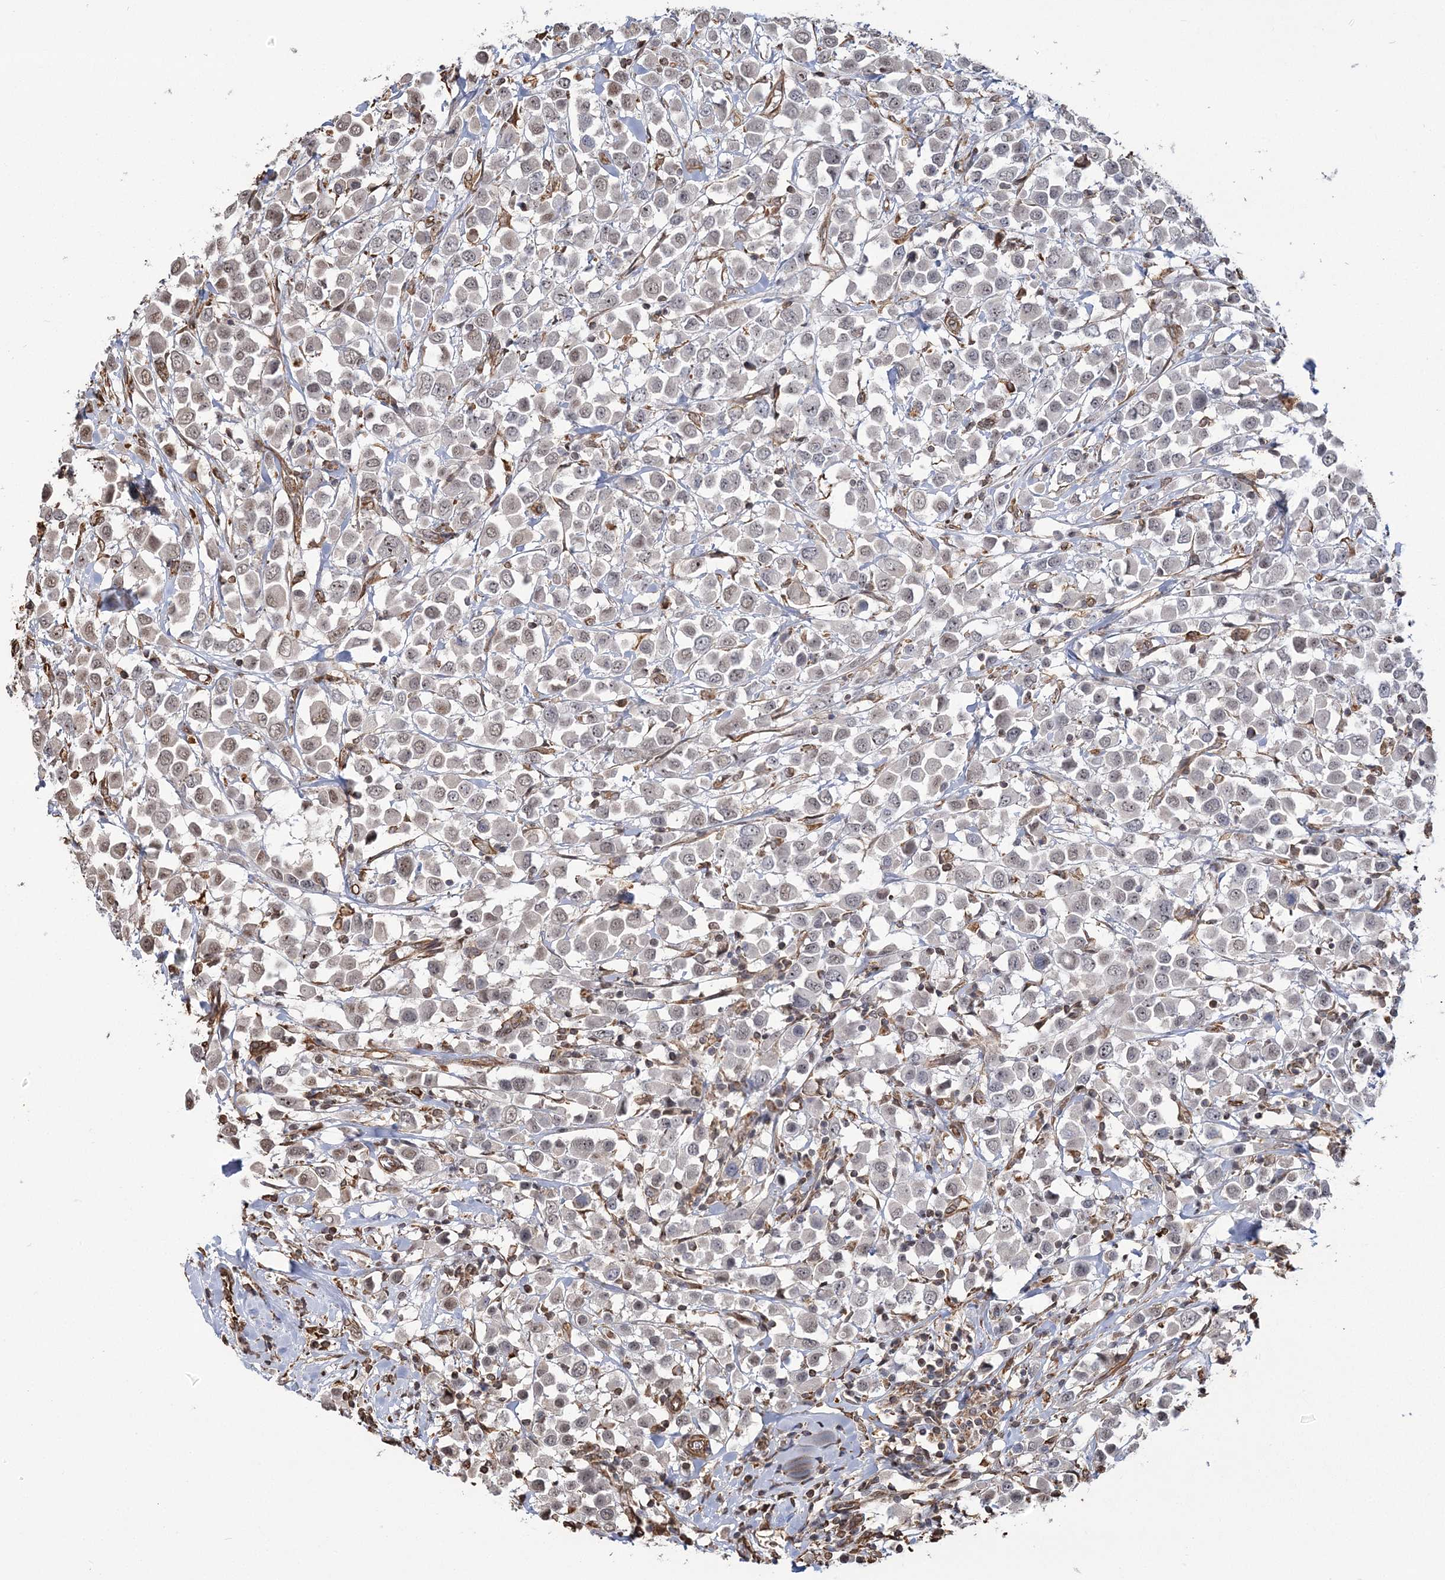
{"staining": {"intensity": "weak", "quantity": "25%-75%", "location": "nuclear"}, "tissue": "breast cancer", "cell_type": "Tumor cells", "image_type": "cancer", "snomed": [{"axis": "morphology", "description": "Duct carcinoma"}, {"axis": "topography", "description": "Breast"}], "caption": "Tumor cells demonstrate low levels of weak nuclear positivity in approximately 25%-75% of cells in human invasive ductal carcinoma (breast).", "gene": "ATP11B", "patient": {"sex": "female", "age": 61}}